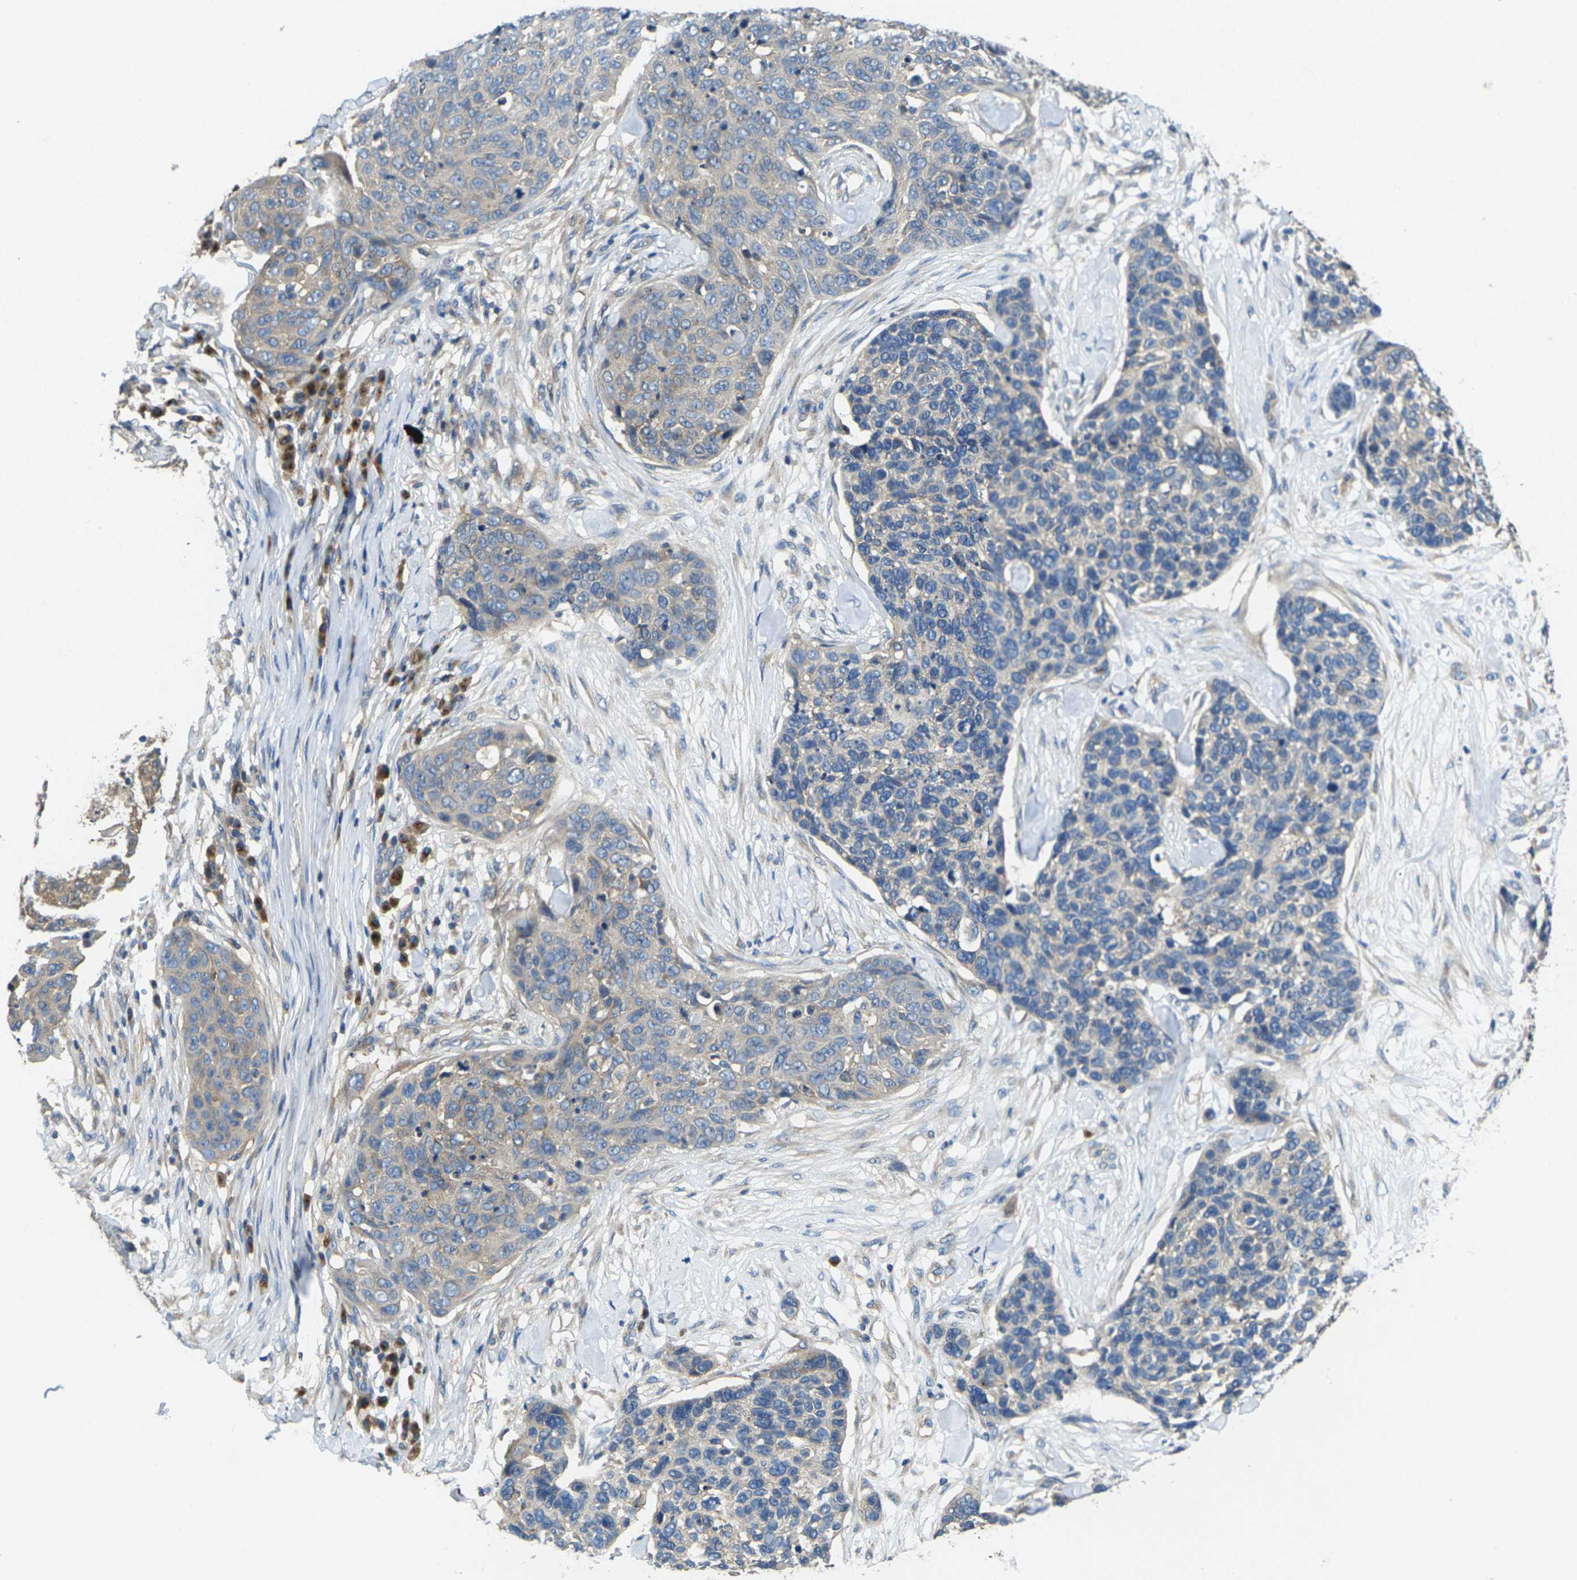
{"staining": {"intensity": "weak", "quantity": "<25%", "location": "cytoplasmic/membranous"}, "tissue": "skin cancer", "cell_type": "Tumor cells", "image_type": "cancer", "snomed": [{"axis": "morphology", "description": "Squamous cell carcinoma in situ, NOS"}, {"axis": "morphology", "description": "Squamous cell carcinoma, NOS"}, {"axis": "topography", "description": "Skin"}], "caption": "Micrograph shows no significant protein staining in tumor cells of skin cancer. Nuclei are stained in blue.", "gene": "TMCC2", "patient": {"sex": "male", "age": 93}}